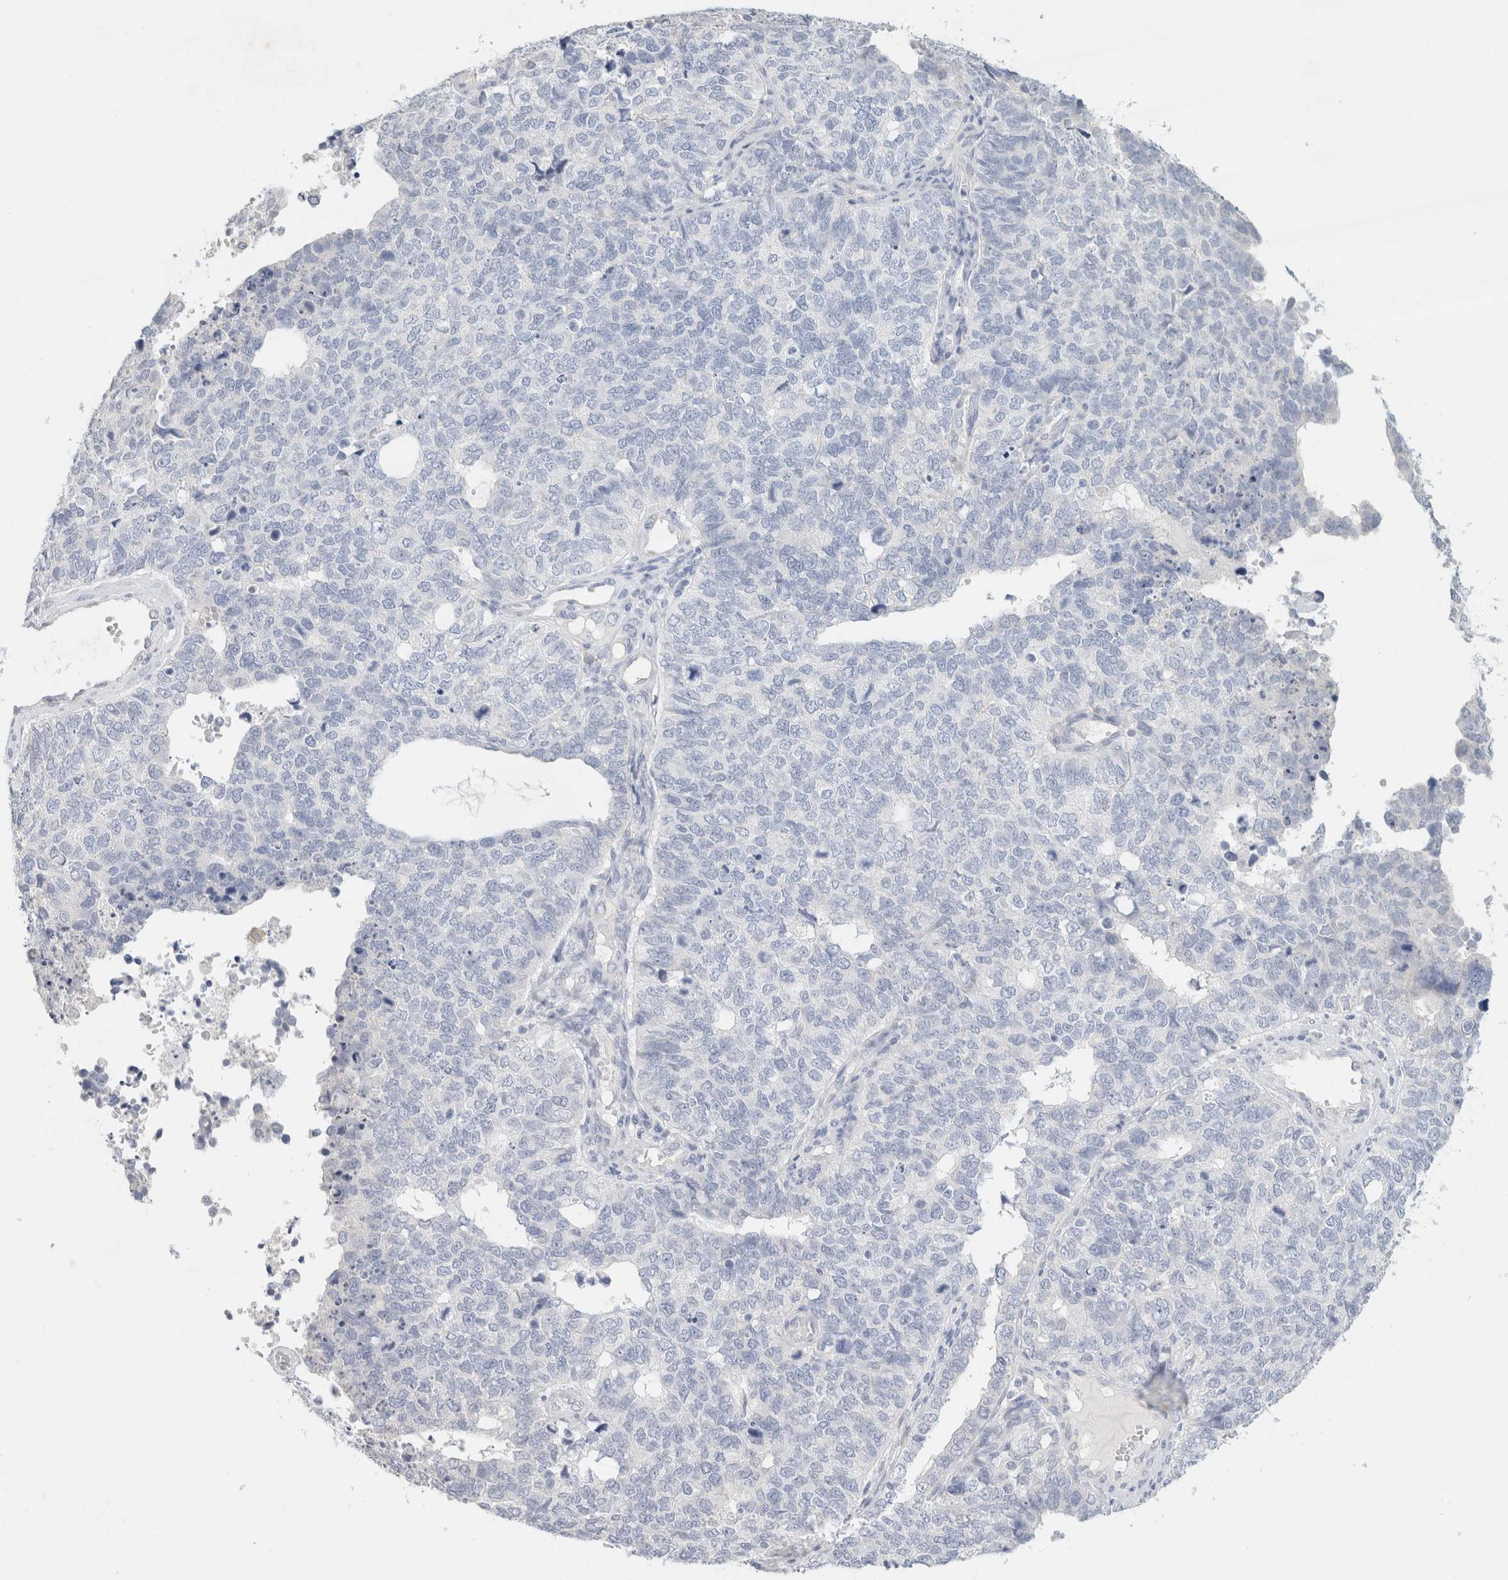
{"staining": {"intensity": "negative", "quantity": "none", "location": "none"}, "tissue": "cervical cancer", "cell_type": "Tumor cells", "image_type": "cancer", "snomed": [{"axis": "morphology", "description": "Squamous cell carcinoma, NOS"}, {"axis": "topography", "description": "Cervix"}], "caption": "High magnification brightfield microscopy of cervical cancer stained with DAB (3,3'-diaminobenzidine) (brown) and counterstained with hematoxylin (blue): tumor cells show no significant staining.", "gene": "NEFM", "patient": {"sex": "female", "age": 63}}